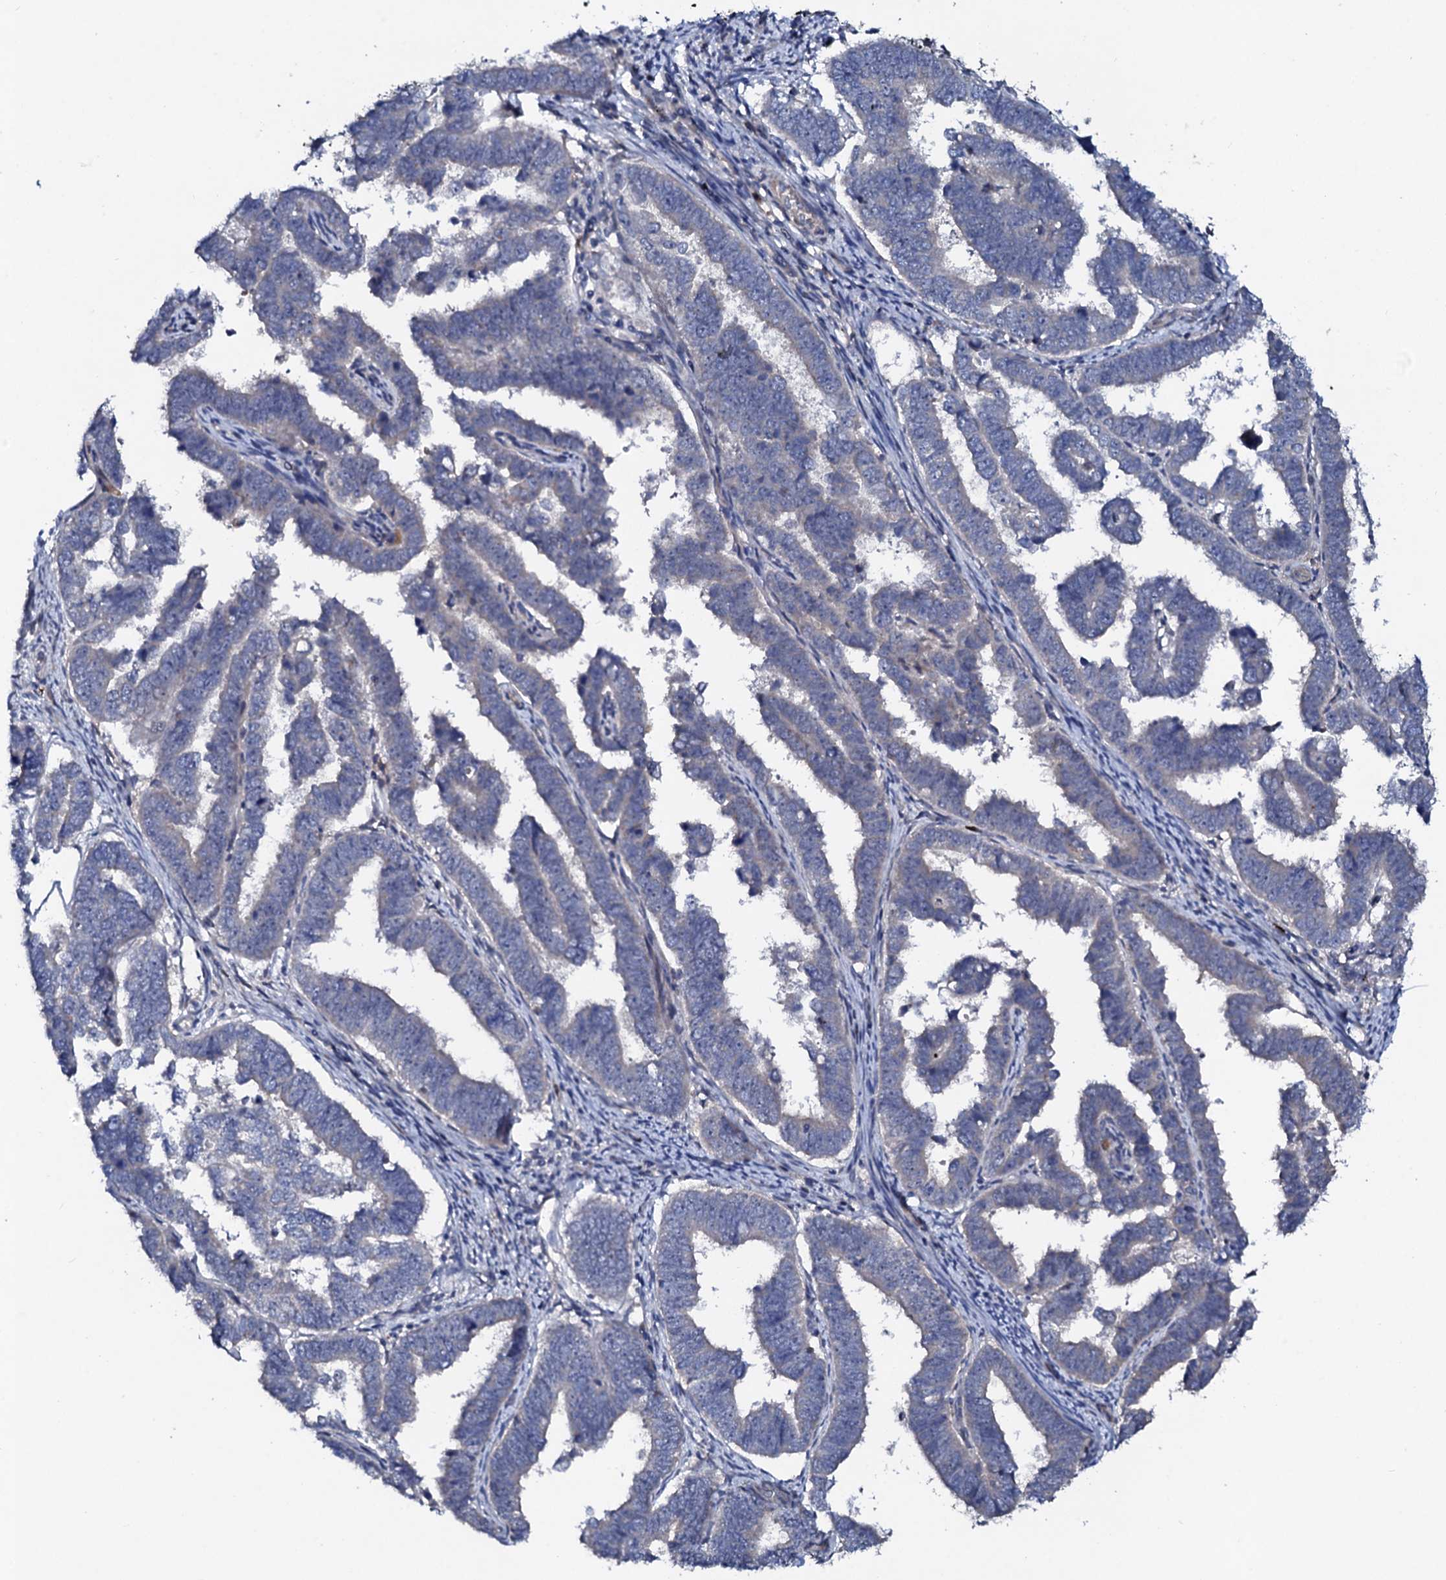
{"staining": {"intensity": "negative", "quantity": "none", "location": "none"}, "tissue": "endometrial cancer", "cell_type": "Tumor cells", "image_type": "cancer", "snomed": [{"axis": "morphology", "description": "Adenocarcinoma, NOS"}, {"axis": "topography", "description": "Endometrium"}], "caption": "Tumor cells are negative for protein expression in human endometrial cancer.", "gene": "COG6", "patient": {"sex": "female", "age": 75}}